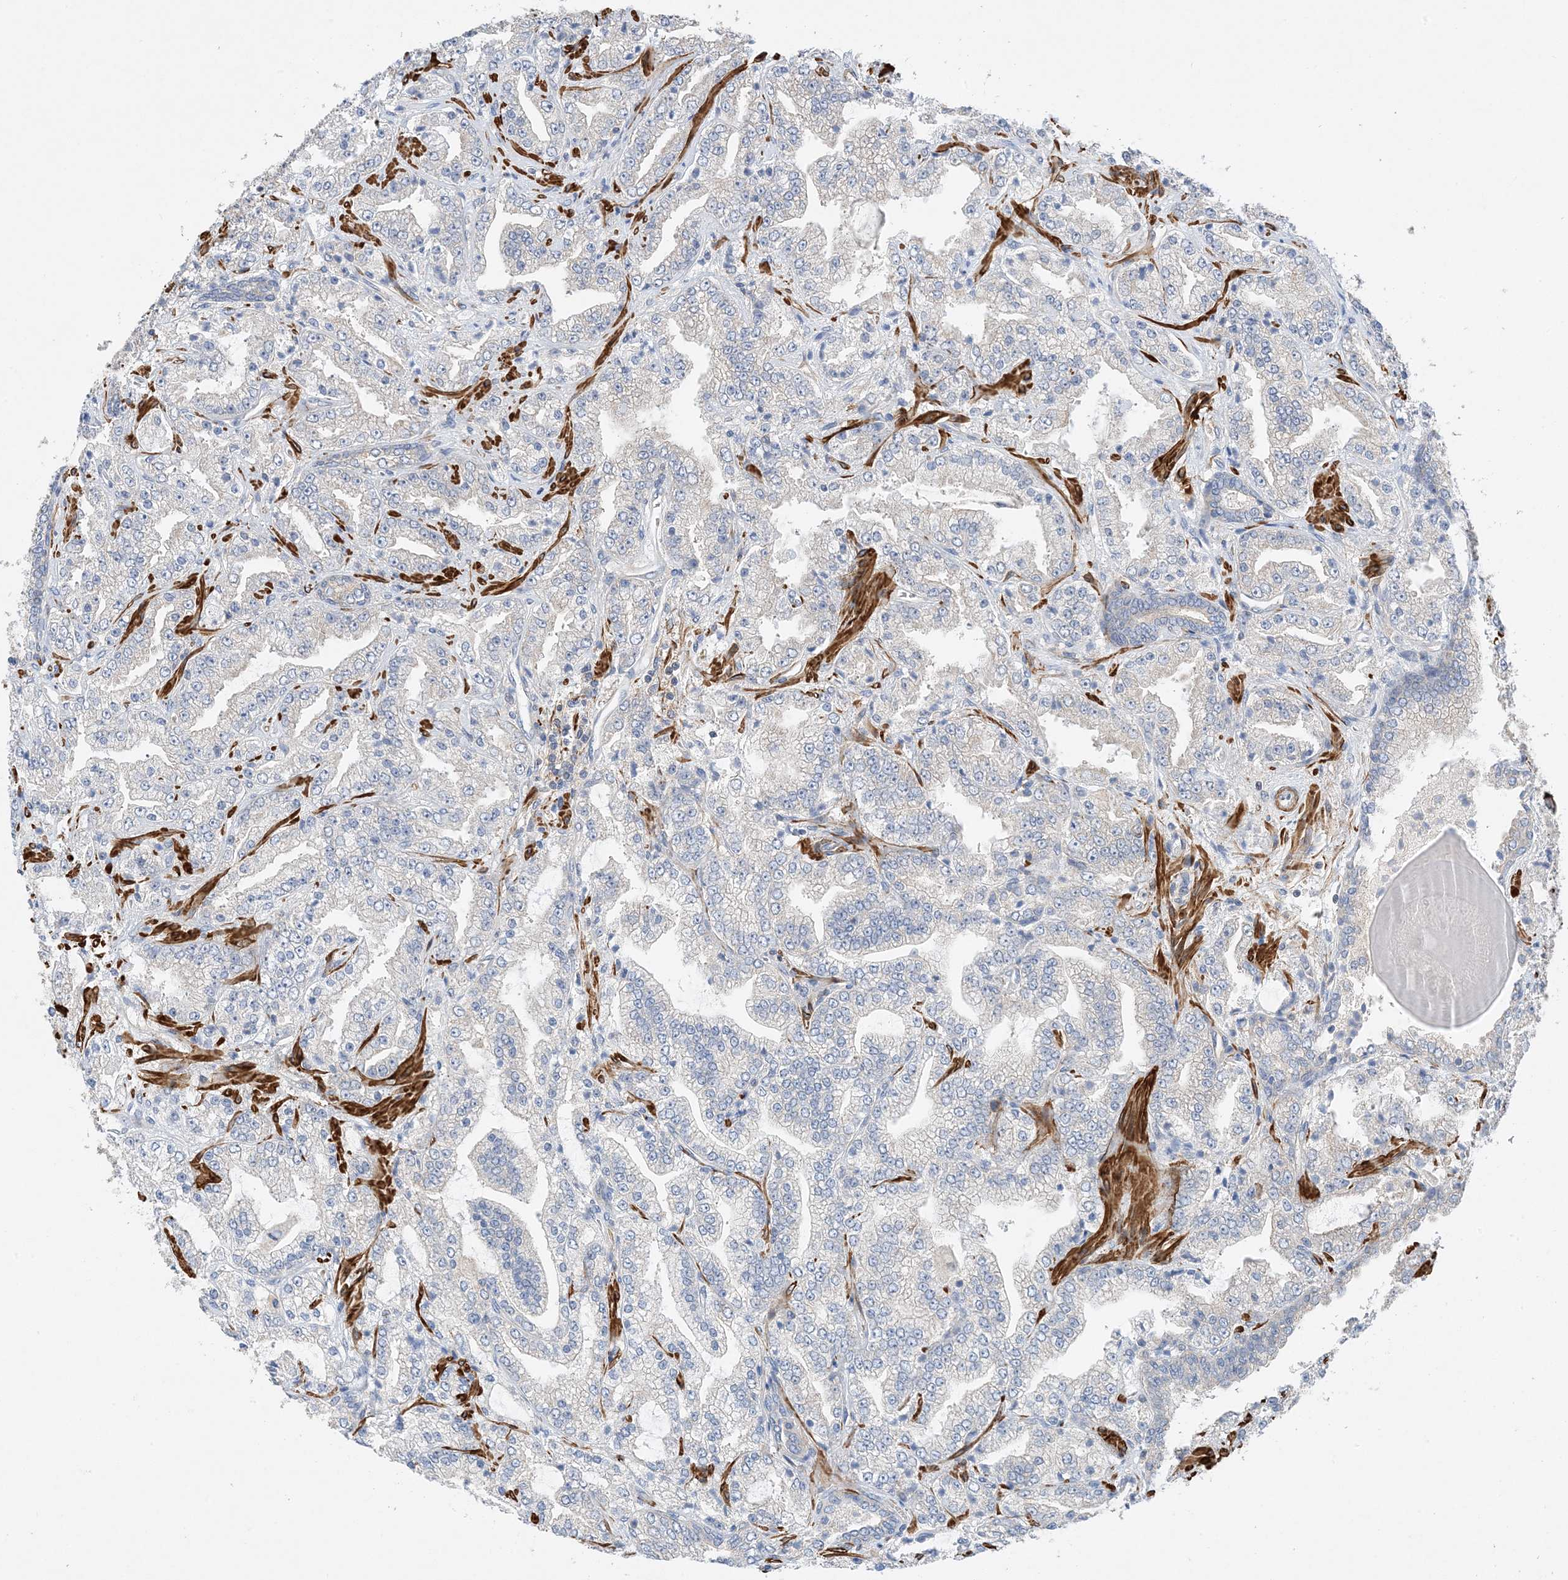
{"staining": {"intensity": "negative", "quantity": "none", "location": "none"}, "tissue": "prostate cancer", "cell_type": "Tumor cells", "image_type": "cancer", "snomed": [{"axis": "morphology", "description": "Adenocarcinoma, High grade"}, {"axis": "topography", "description": "Prostate"}], "caption": "High power microscopy micrograph of an IHC micrograph of prostate cancer, revealing no significant staining in tumor cells. The staining was performed using DAB to visualize the protein expression in brown, while the nuclei were stained in blue with hematoxylin (Magnification: 20x).", "gene": "KIFBP", "patient": {"sex": "male", "age": 64}}